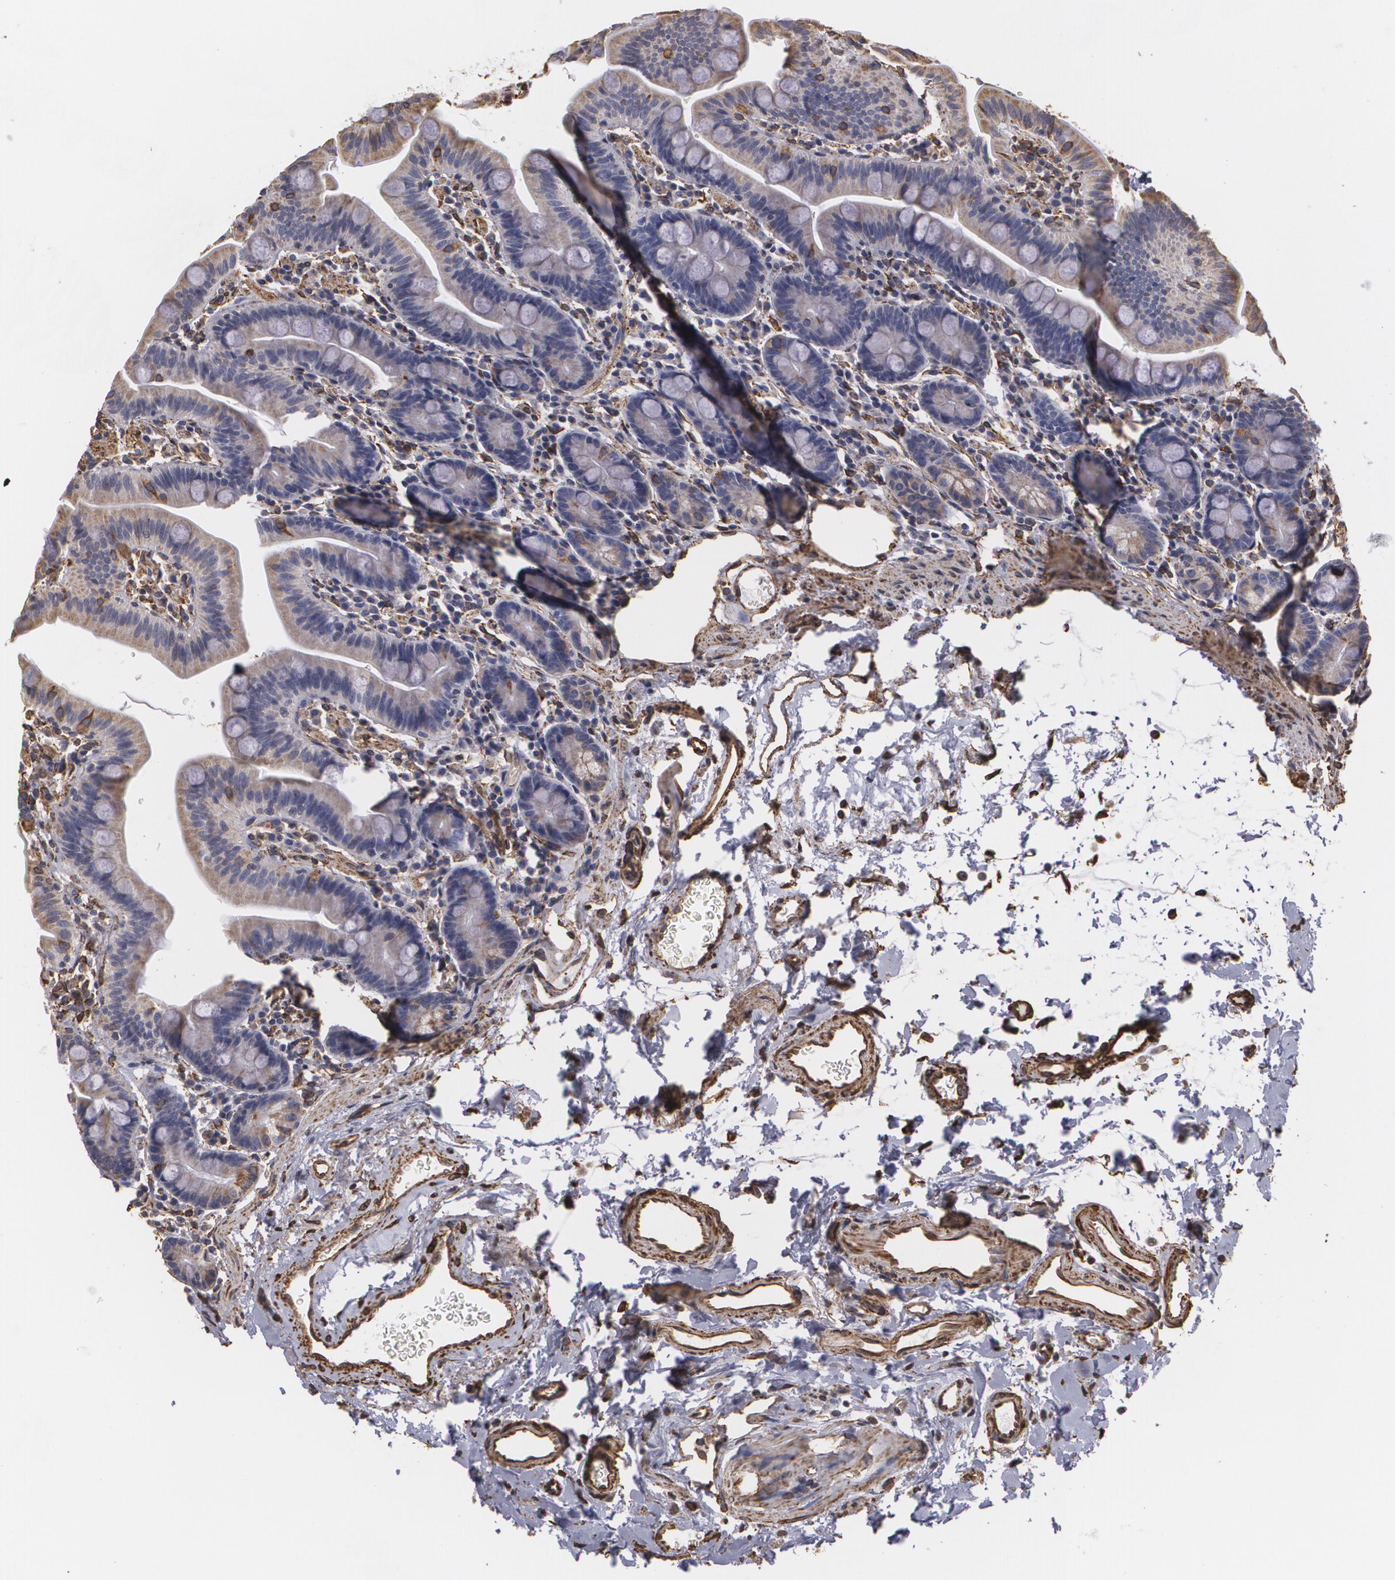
{"staining": {"intensity": "weak", "quantity": "25%-75%", "location": "cytoplasmic/membranous"}, "tissue": "small intestine", "cell_type": "Glandular cells", "image_type": "normal", "snomed": [{"axis": "morphology", "description": "Normal tissue, NOS"}, {"axis": "topography", "description": "Small intestine"}], "caption": "Immunohistochemical staining of unremarkable small intestine reveals weak cytoplasmic/membranous protein staining in approximately 25%-75% of glandular cells.", "gene": "CYB5R3", "patient": {"sex": "male", "age": 79}}